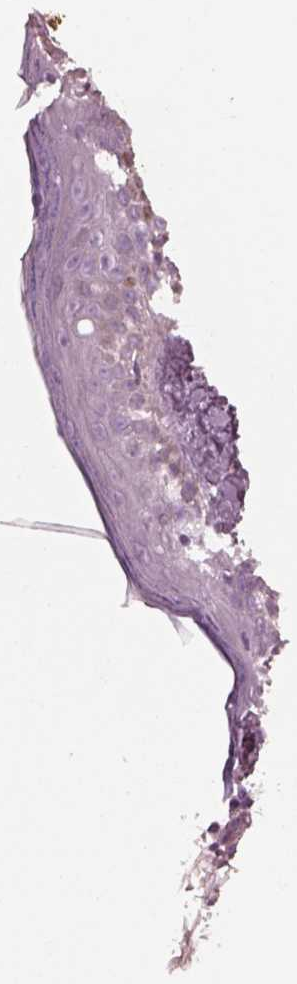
{"staining": {"intensity": "negative", "quantity": "none", "location": "none"}, "tissue": "skin", "cell_type": "Fibroblasts", "image_type": "normal", "snomed": [{"axis": "morphology", "description": "Normal tissue, NOS"}, {"axis": "topography", "description": "Skin"}], "caption": "A high-resolution histopathology image shows immunohistochemistry staining of unremarkable skin, which displays no significant positivity in fibroblasts. Nuclei are stained in blue.", "gene": "ENSG00000289258", "patient": {"sex": "male", "age": 76}}